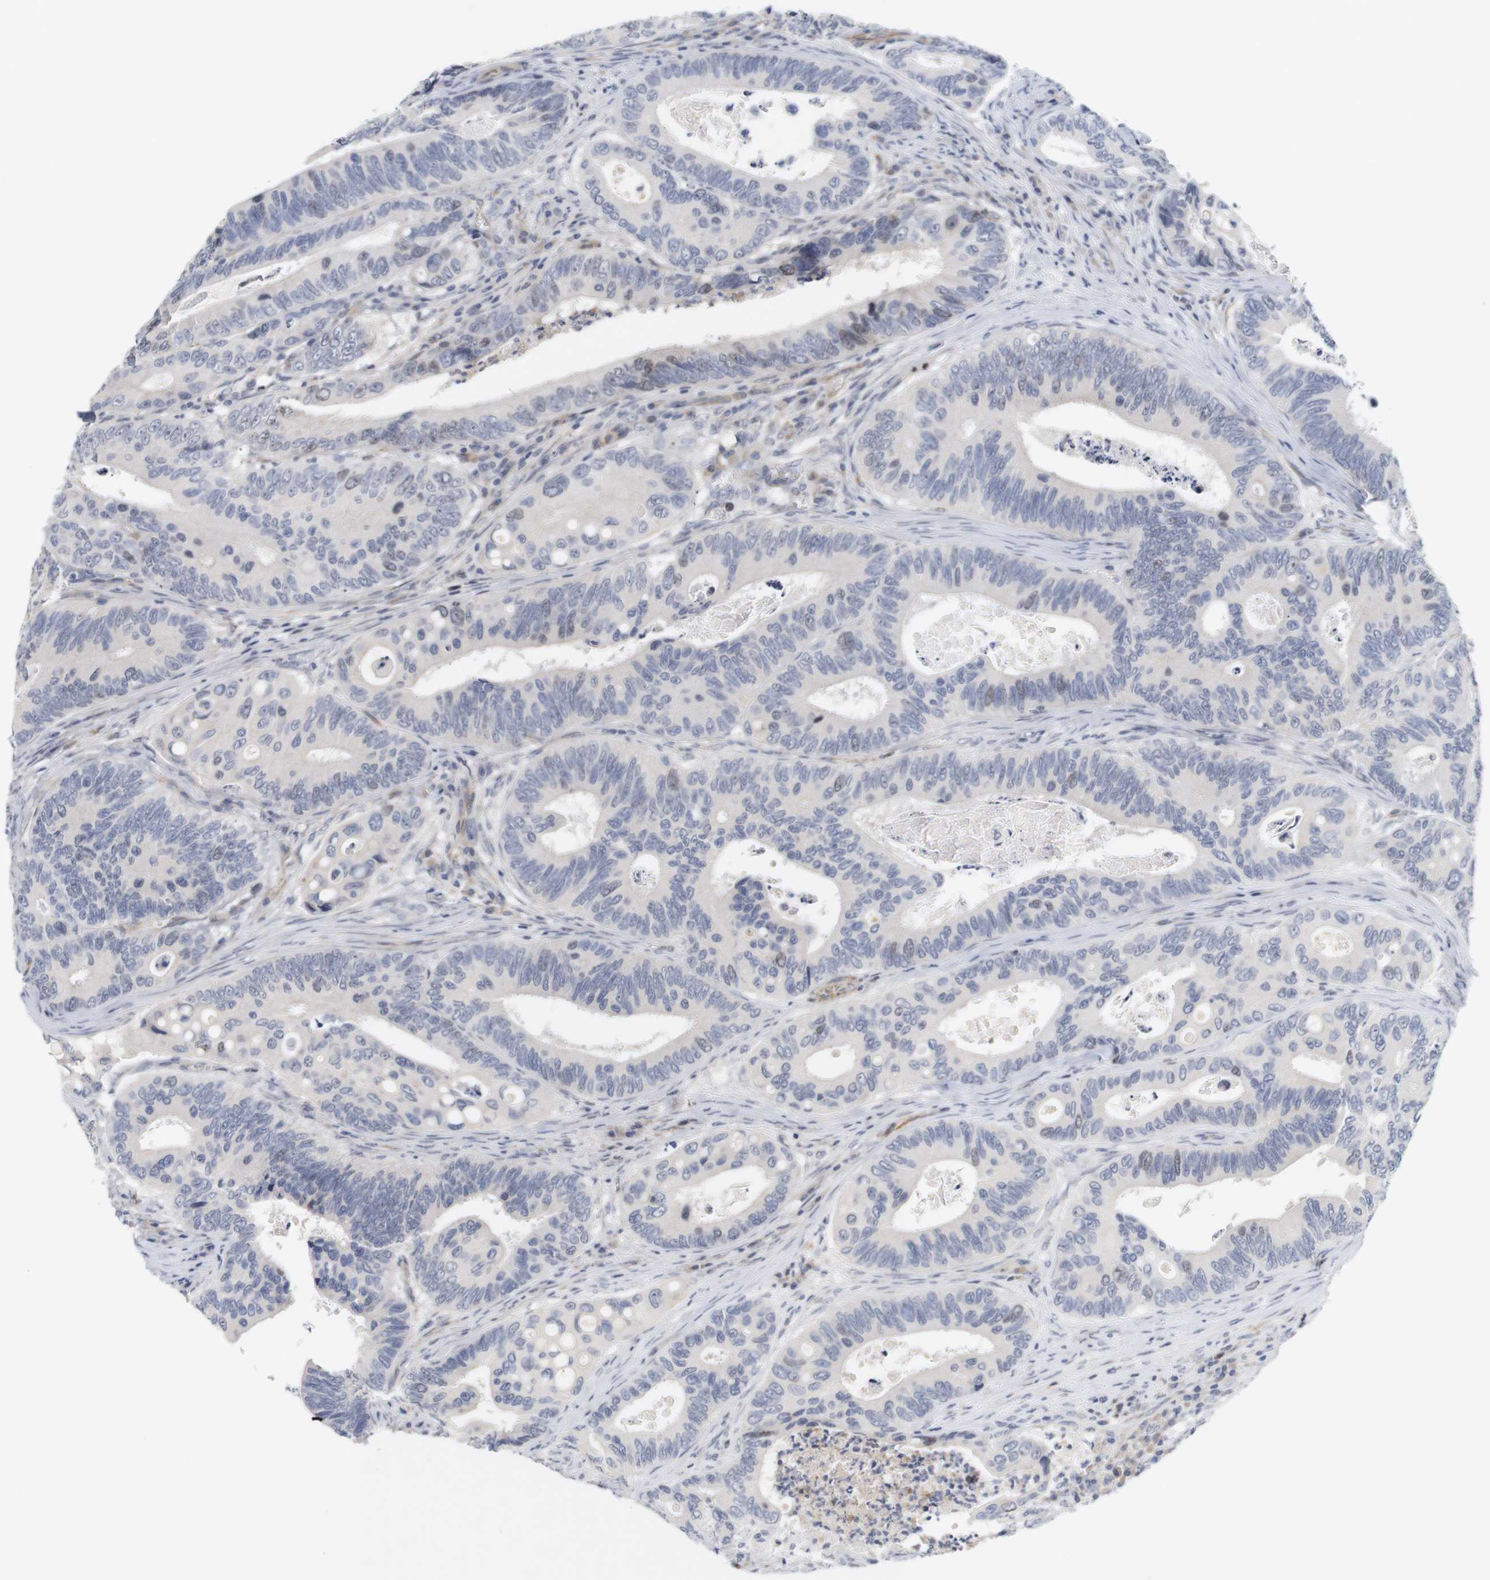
{"staining": {"intensity": "negative", "quantity": "none", "location": "none"}, "tissue": "colorectal cancer", "cell_type": "Tumor cells", "image_type": "cancer", "snomed": [{"axis": "morphology", "description": "Inflammation, NOS"}, {"axis": "morphology", "description": "Adenocarcinoma, NOS"}, {"axis": "topography", "description": "Colon"}], "caption": "There is no significant positivity in tumor cells of colorectal cancer (adenocarcinoma).", "gene": "CYB561", "patient": {"sex": "male", "age": 72}}